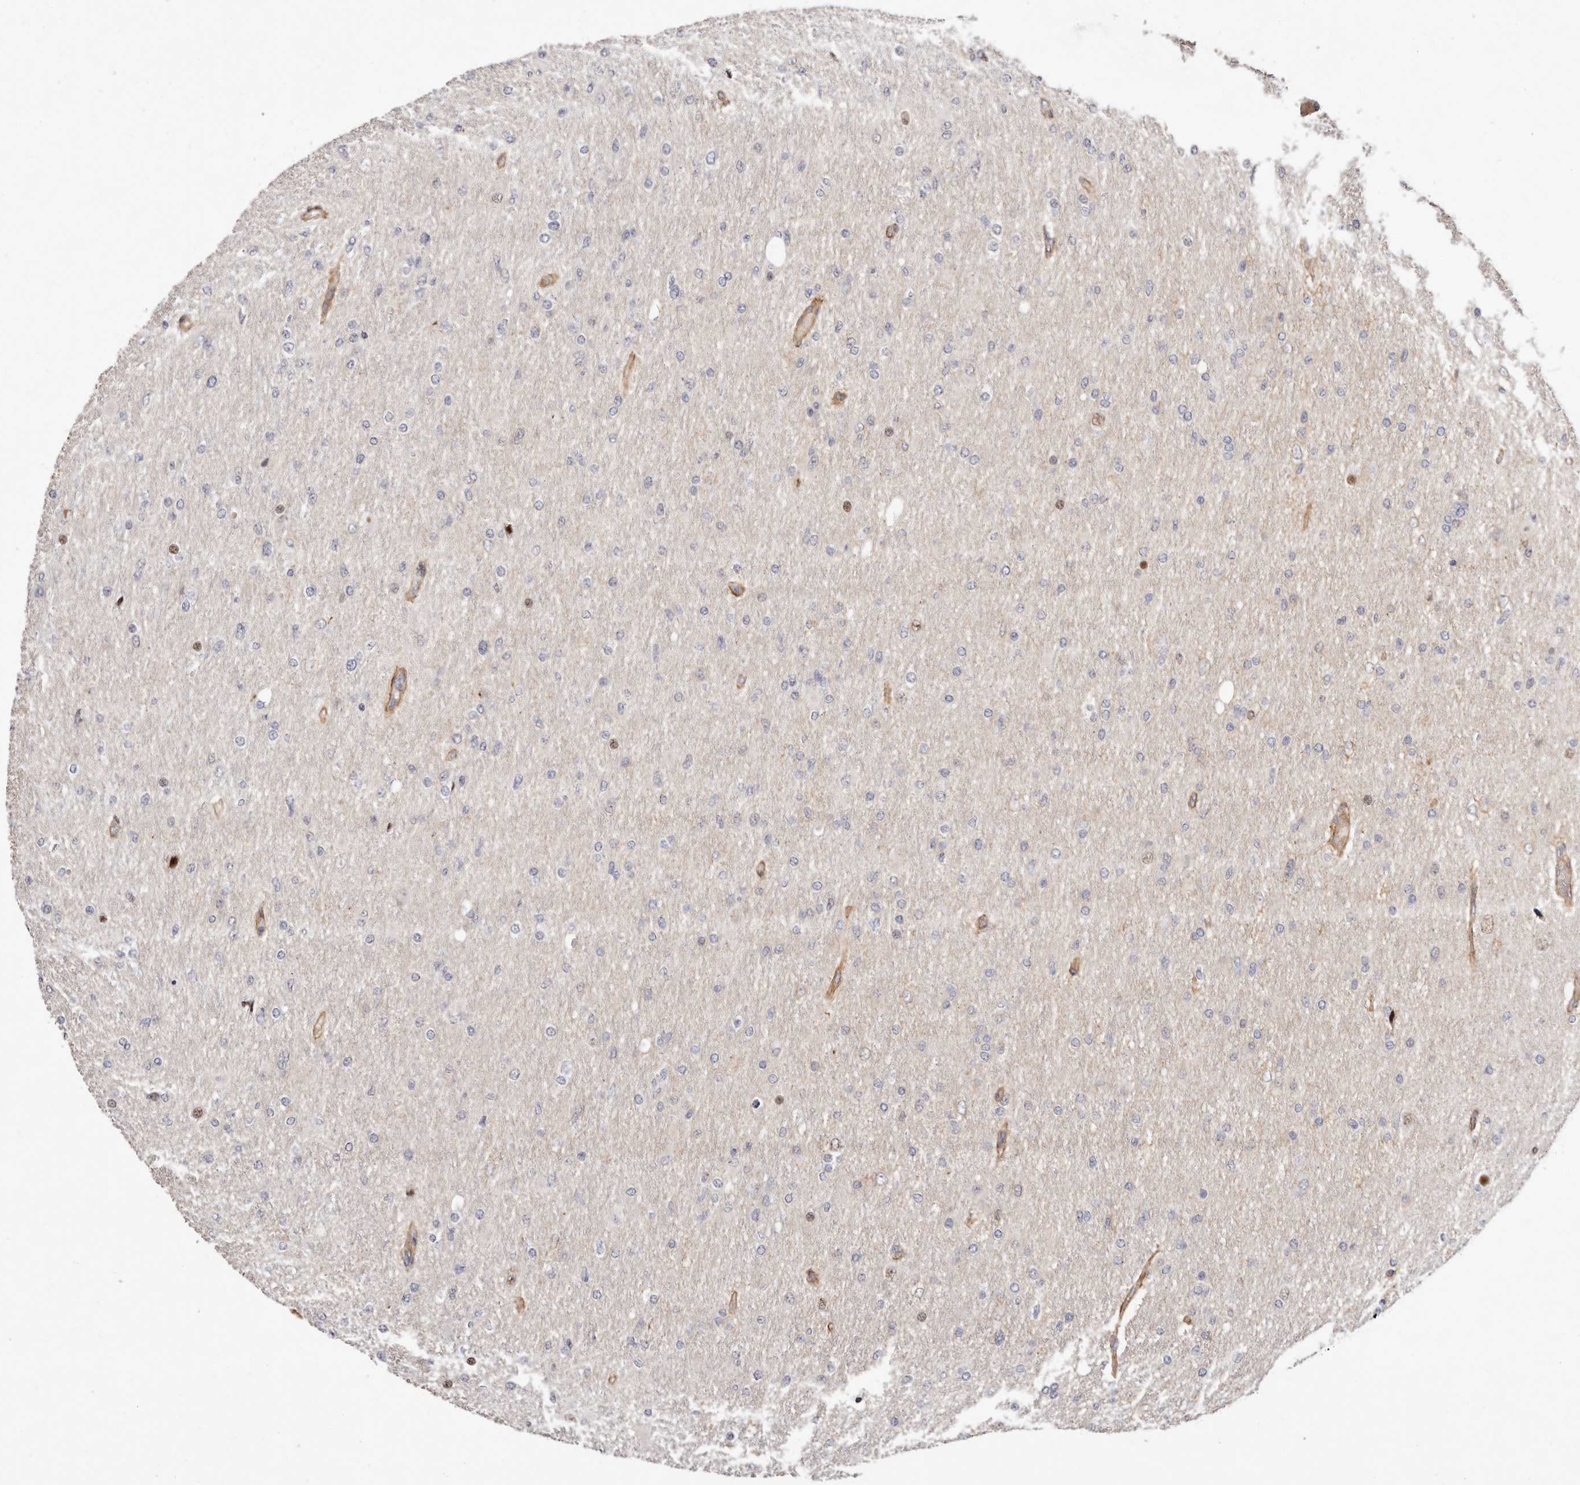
{"staining": {"intensity": "moderate", "quantity": "<25%", "location": "cytoplasmic/membranous,nuclear"}, "tissue": "glioma", "cell_type": "Tumor cells", "image_type": "cancer", "snomed": [{"axis": "morphology", "description": "Glioma, malignant, High grade"}, {"axis": "topography", "description": "Cerebral cortex"}], "caption": "There is low levels of moderate cytoplasmic/membranous and nuclear expression in tumor cells of glioma, as demonstrated by immunohistochemical staining (brown color).", "gene": "EPHX3", "patient": {"sex": "female", "age": 36}}